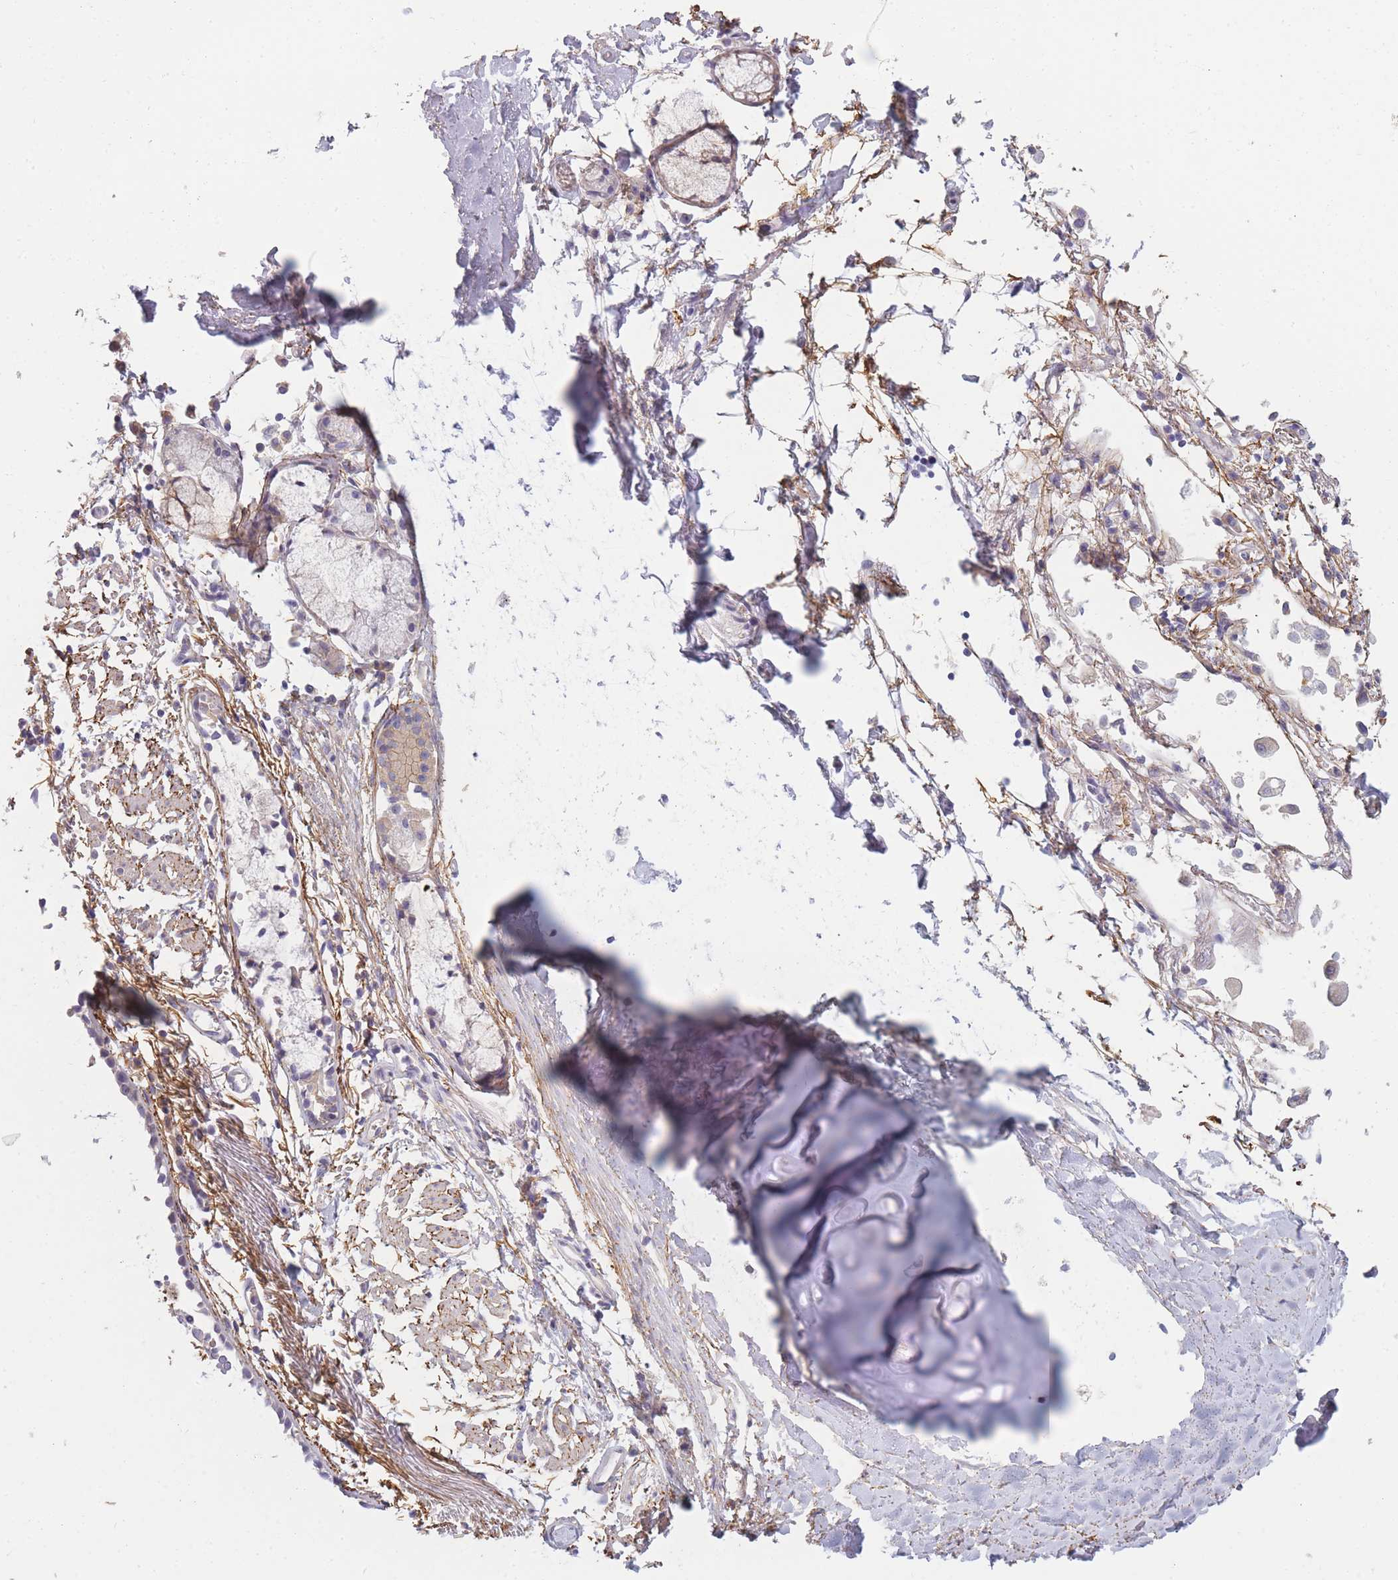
{"staining": {"intensity": "negative", "quantity": "none", "location": "none"}, "tissue": "soft tissue", "cell_type": "Chondrocytes", "image_type": "normal", "snomed": [{"axis": "morphology", "description": "Normal tissue, NOS"}, {"axis": "topography", "description": "Cartilage tissue"}], "caption": "Chondrocytes are negative for brown protein staining in normal soft tissue. (DAB (3,3'-diaminobenzidine) immunohistochemistry (IHC) with hematoxylin counter stain).", "gene": "AP3M1", "patient": {"sex": "male", "age": 73}}